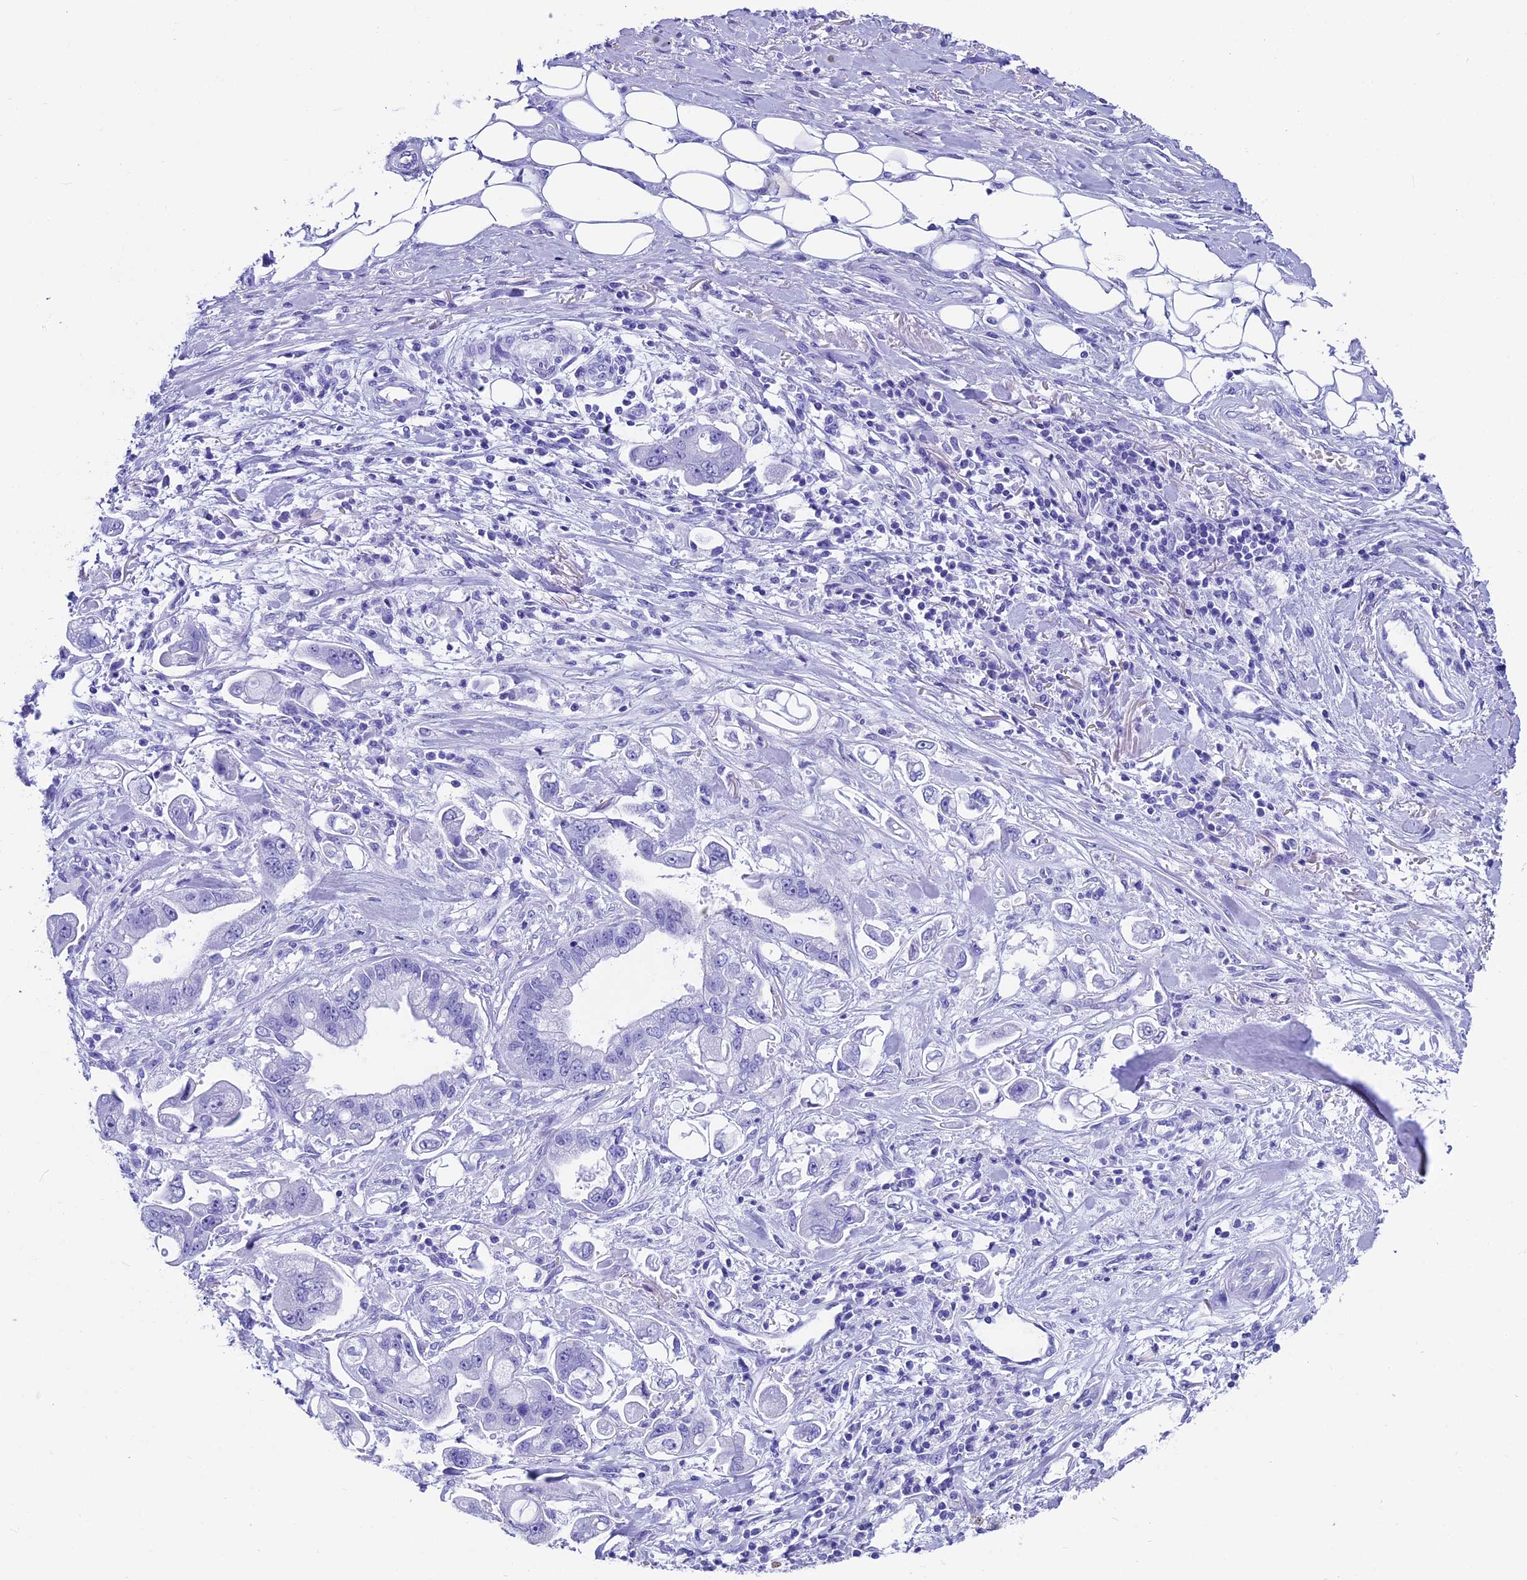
{"staining": {"intensity": "negative", "quantity": "none", "location": "none"}, "tissue": "stomach cancer", "cell_type": "Tumor cells", "image_type": "cancer", "snomed": [{"axis": "morphology", "description": "Adenocarcinoma, NOS"}, {"axis": "topography", "description": "Stomach"}], "caption": "Adenocarcinoma (stomach) was stained to show a protein in brown. There is no significant positivity in tumor cells.", "gene": "AP3B2", "patient": {"sex": "male", "age": 62}}